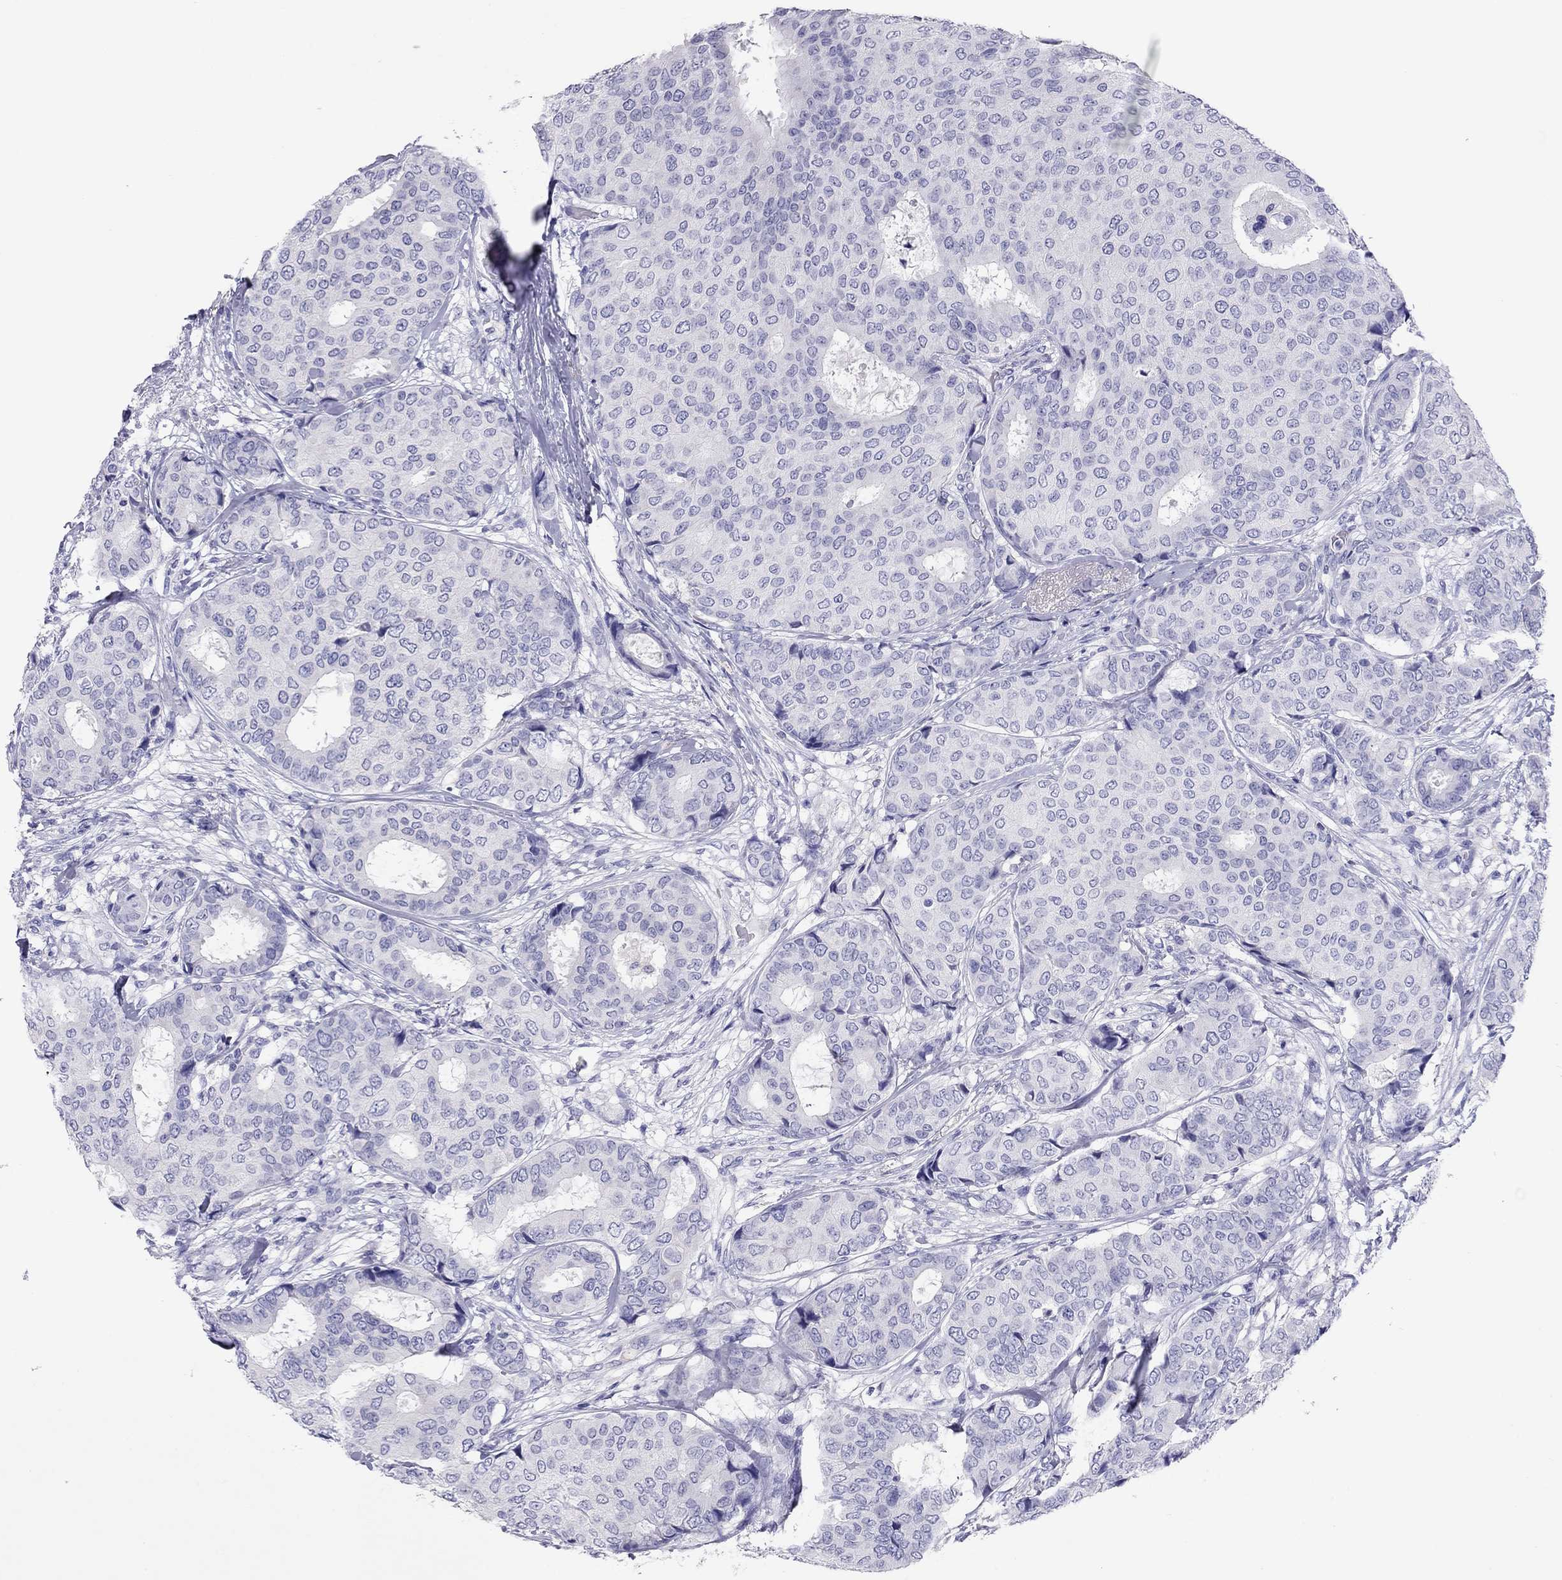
{"staining": {"intensity": "negative", "quantity": "none", "location": "none"}, "tissue": "breast cancer", "cell_type": "Tumor cells", "image_type": "cancer", "snomed": [{"axis": "morphology", "description": "Duct carcinoma"}, {"axis": "topography", "description": "Breast"}], "caption": "Immunohistochemistry (IHC) image of breast invasive ductal carcinoma stained for a protein (brown), which demonstrates no staining in tumor cells.", "gene": "CALHM1", "patient": {"sex": "female", "age": 75}}